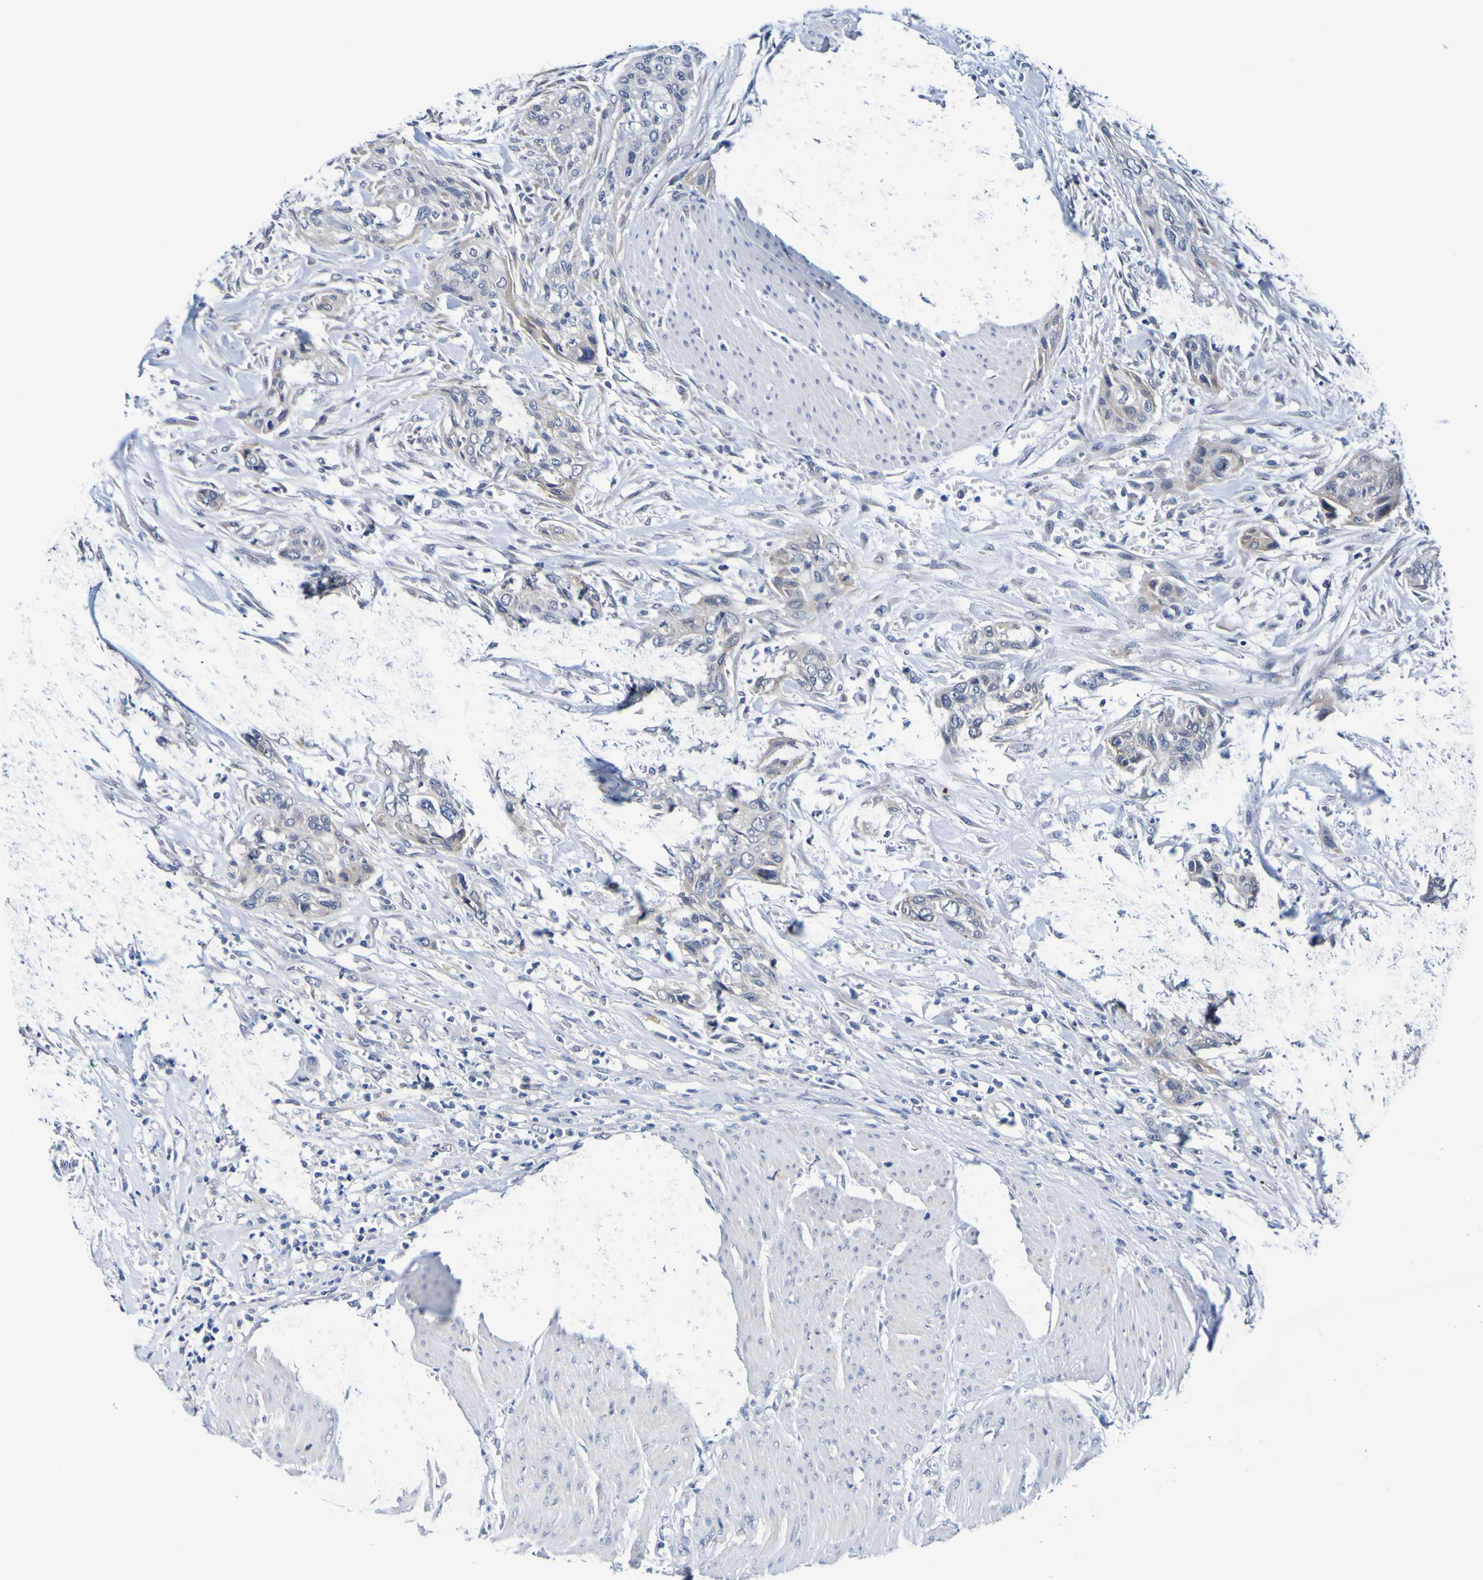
{"staining": {"intensity": "weak", "quantity": "25%-75%", "location": "cytoplasmic/membranous"}, "tissue": "urothelial cancer", "cell_type": "Tumor cells", "image_type": "cancer", "snomed": [{"axis": "morphology", "description": "Urothelial carcinoma, High grade"}, {"axis": "topography", "description": "Urinary bladder"}], "caption": "Weak cytoplasmic/membranous protein positivity is appreciated in about 25%-75% of tumor cells in urothelial cancer.", "gene": "VMA21", "patient": {"sex": "male", "age": 35}}